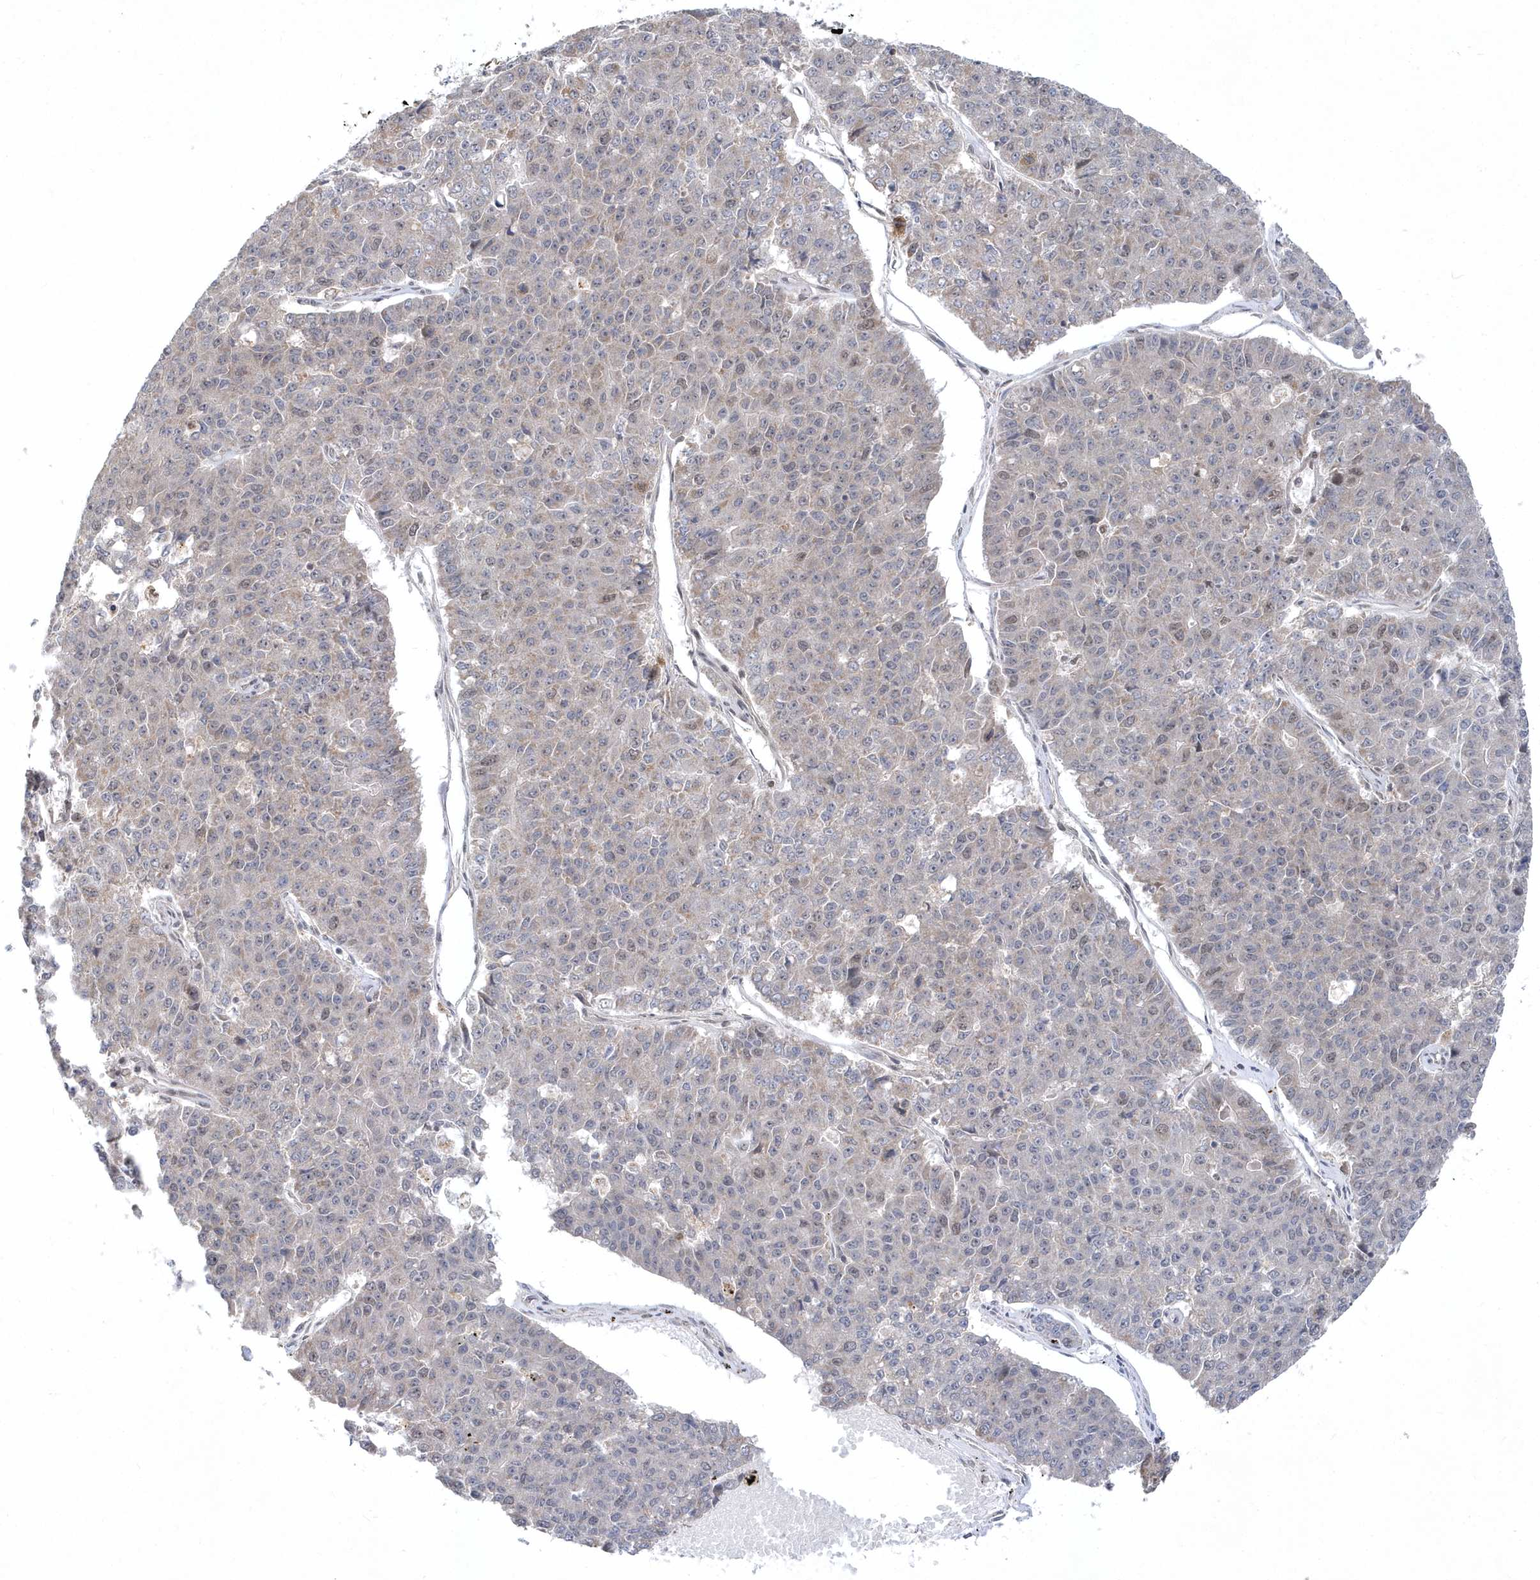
{"staining": {"intensity": "weak", "quantity": "<25%", "location": "cytoplasmic/membranous,nuclear"}, "tissue": "pancreatic cancer", "cell_type": "Tumor cells", "image_type": "cancer", "snomed": [{"axis": "morphology", "description": "Adenocarcinoma, NOS"}, {"axis": "topography", "description": "Pancreas"}], "caption": "Tumor cells show no significant expression in pancreatic adenocarcinoma.", "gene": "MXI1", "patient": {"sex": "male", "age": 50}}